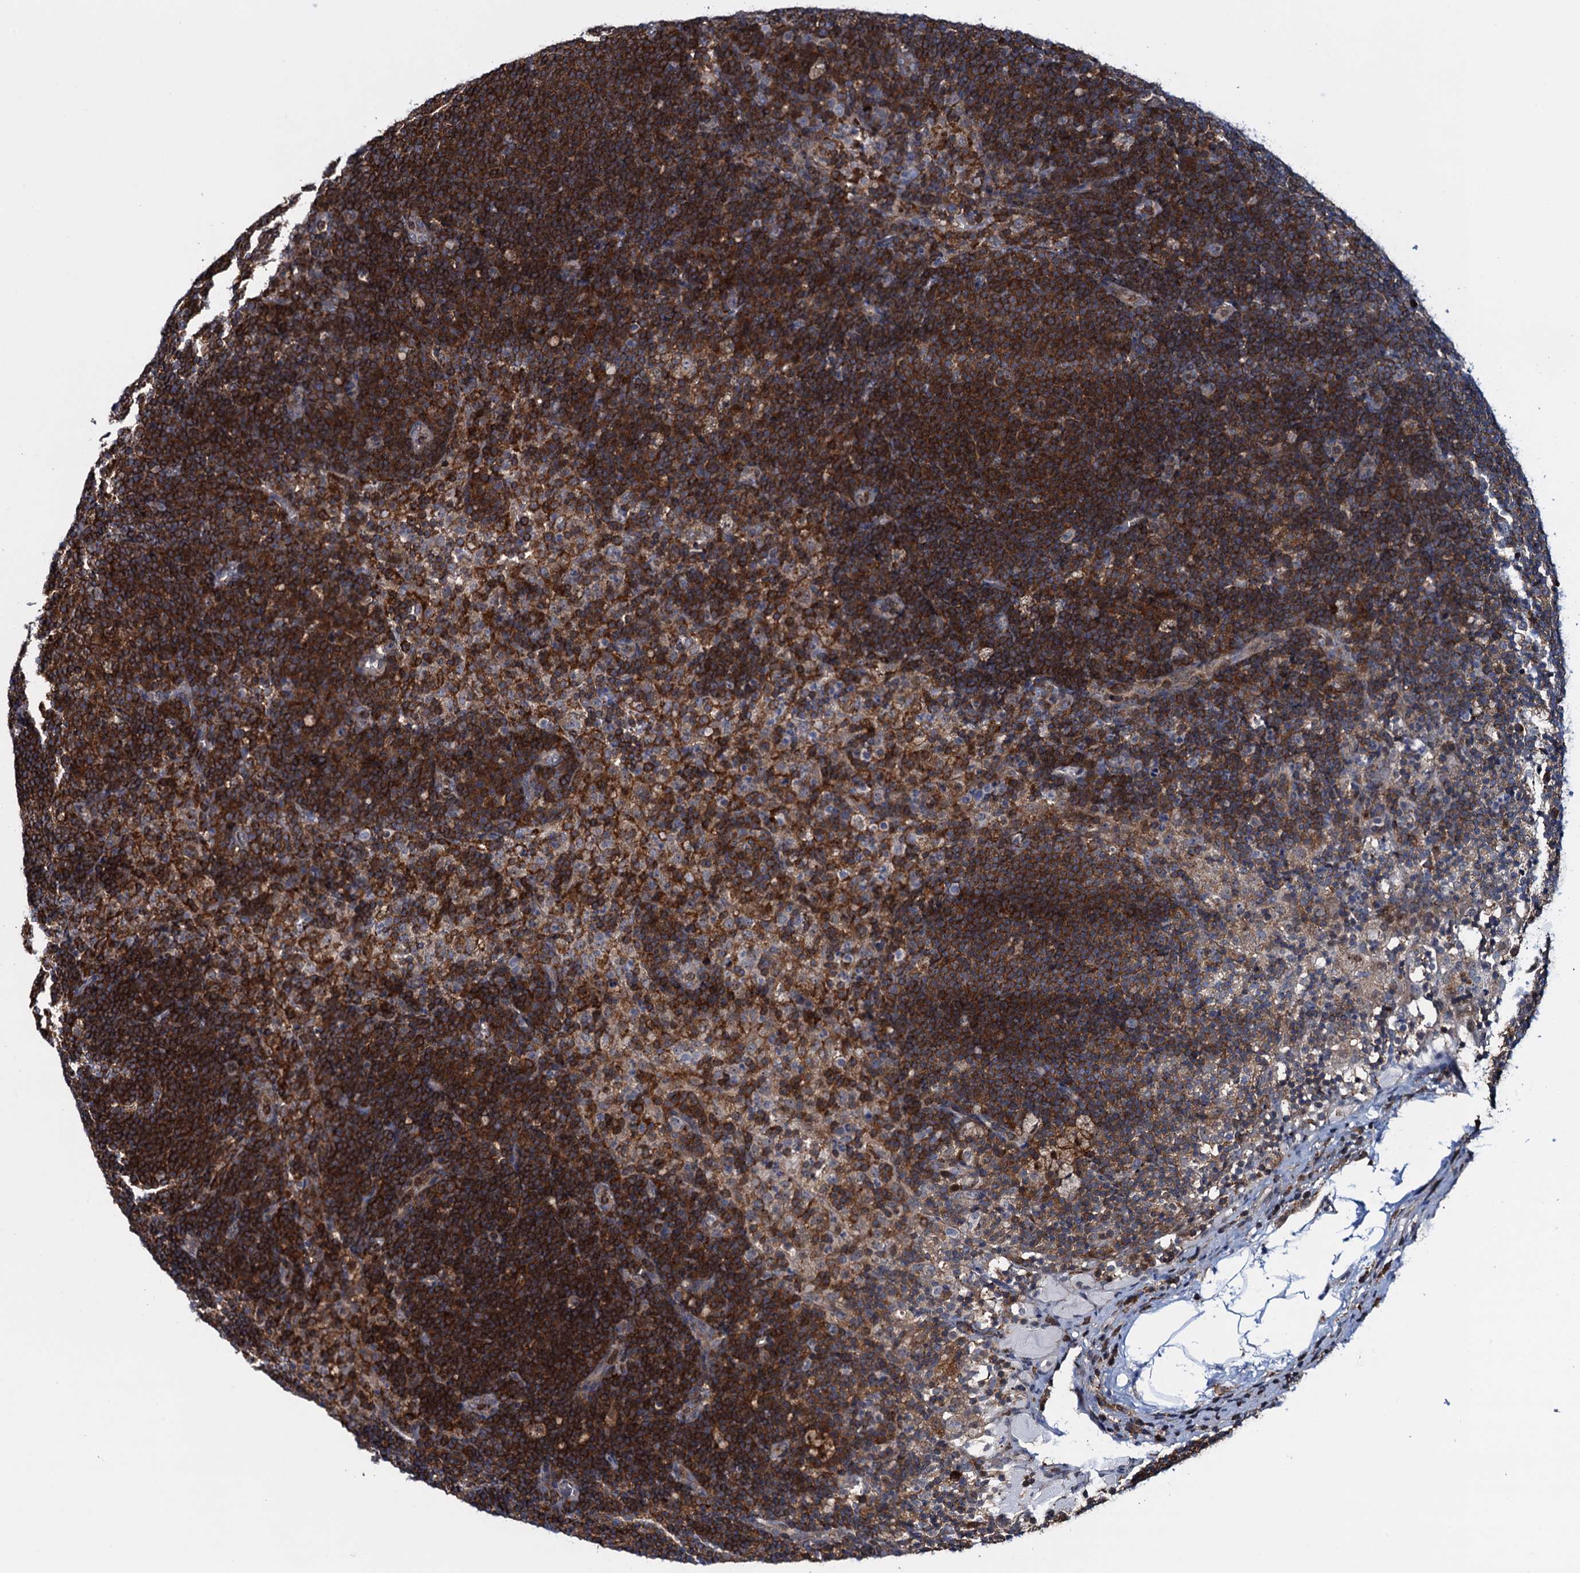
{"staining": {"intensity": "weak", "quantity": "<25%", "location": "cytoplasmic/membranous"}, "tissue": "lymph node", "cell_type": "Germinal center cells", "image_type": "normal", "snomed": [{"axis": "morphology", "description": "Normal tissue, NOS"}, {"axis": "topography", "description": "Lymph node"}], "caption": "Photomicrograph shows no protein staining in germinal center cells of unremarkable lymph node.", "gene": "CCDC102A", "patient": {"sex": "female", "age": 70}}